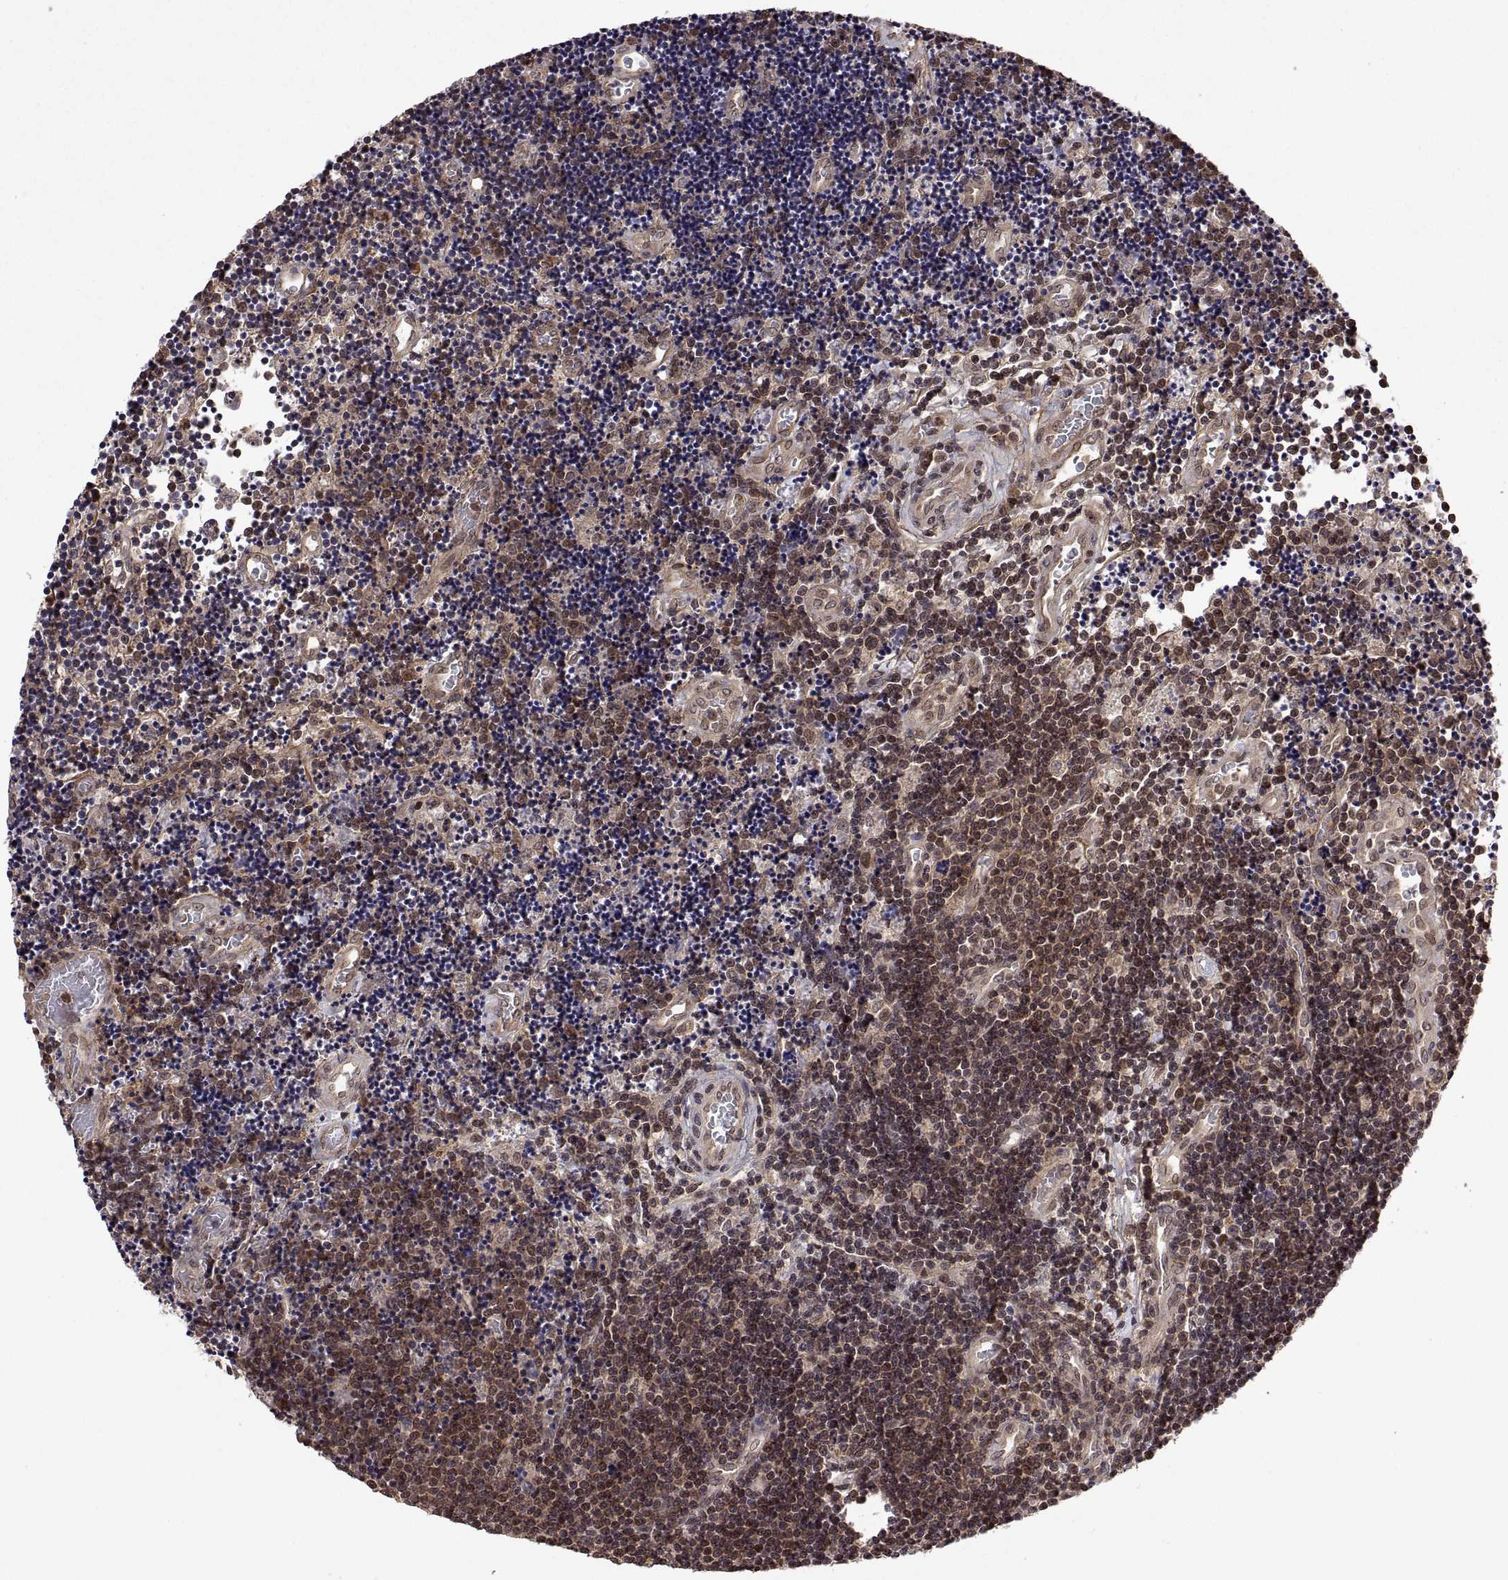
{"staining": {"intensity": "moderate", "quantity": "25%-75%", "location": "cytoplasmic/membranous,nuclear"}, "tissue": "lymphoma", "cell_type": "Tumor cells", "image_type": "cancer", "snomed": [{"axis": "morphology", "description": "Malignant lymphoma, non-Hodgkin's type, Low grade"}, {"axis": "topography", "description": "Brain"}], "caption": "A micrograph of human low-grade malignant lymphoma, non-Hodgkin's type stained for a protein exhibits moderate cytoplasmic/membranous and nuclear brown staining in tumor cells.", "gene": "ZNRF2", "patient": {"sex": "female", "age": 66}}